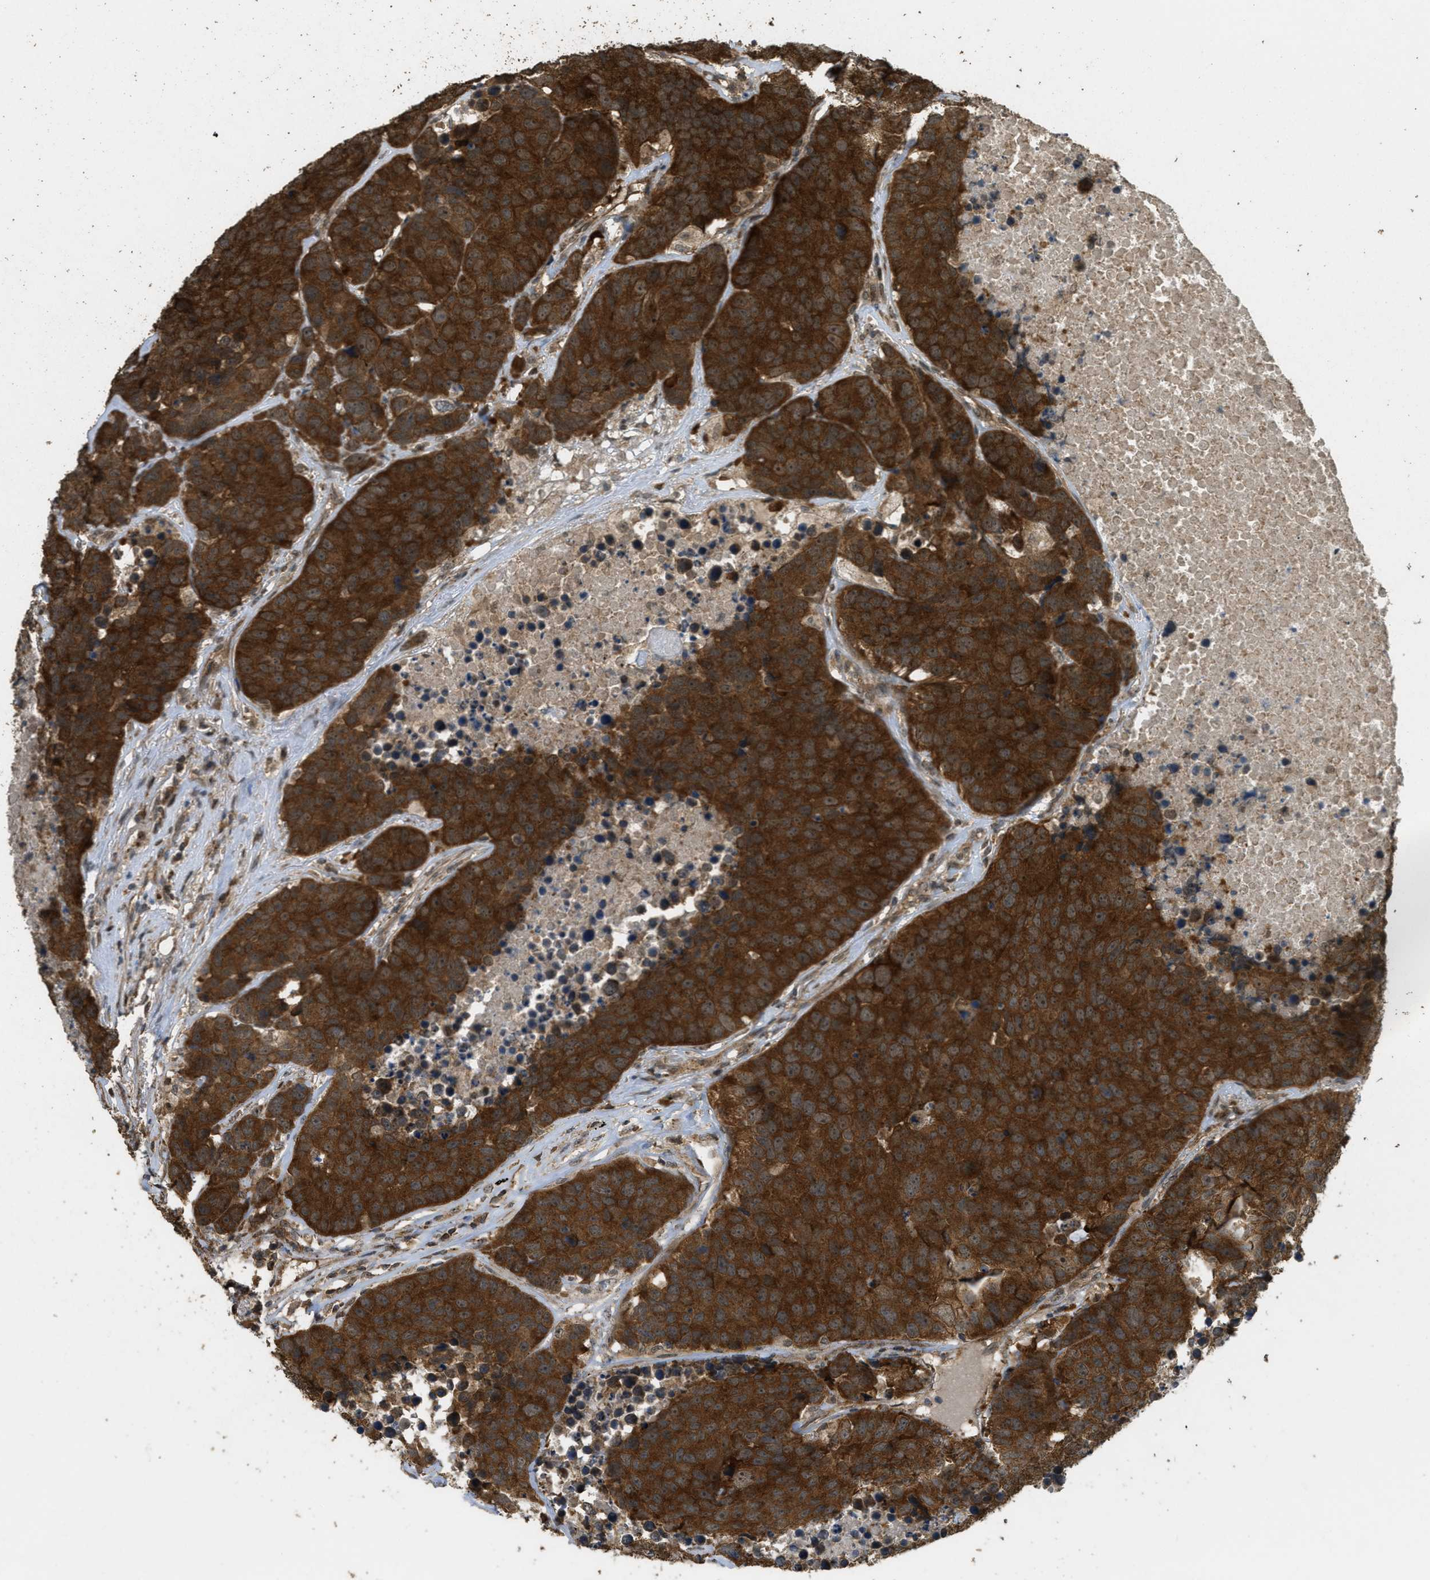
{"staining": {"intensity": "strong", "quantity": ">75%", "location": "cytoplasmic/membranous"}, "tissue": "carcinoid", "cell_type": "Tumor cells", "image_type": "cancer", "snomed": [{"axis": "morphology", "description": "Carcinoid, malignant, NOS"}, {"axis": "topography", "description": "Lung"}], "caption": "The micrograph exhibits staining of carcinoid (malignant), revealing strong cytoplasmic/membranous protein staining (brown color) within tumor cells.", "gene": "CTPS1", "patient": {"sex": "male", "age": 60}}